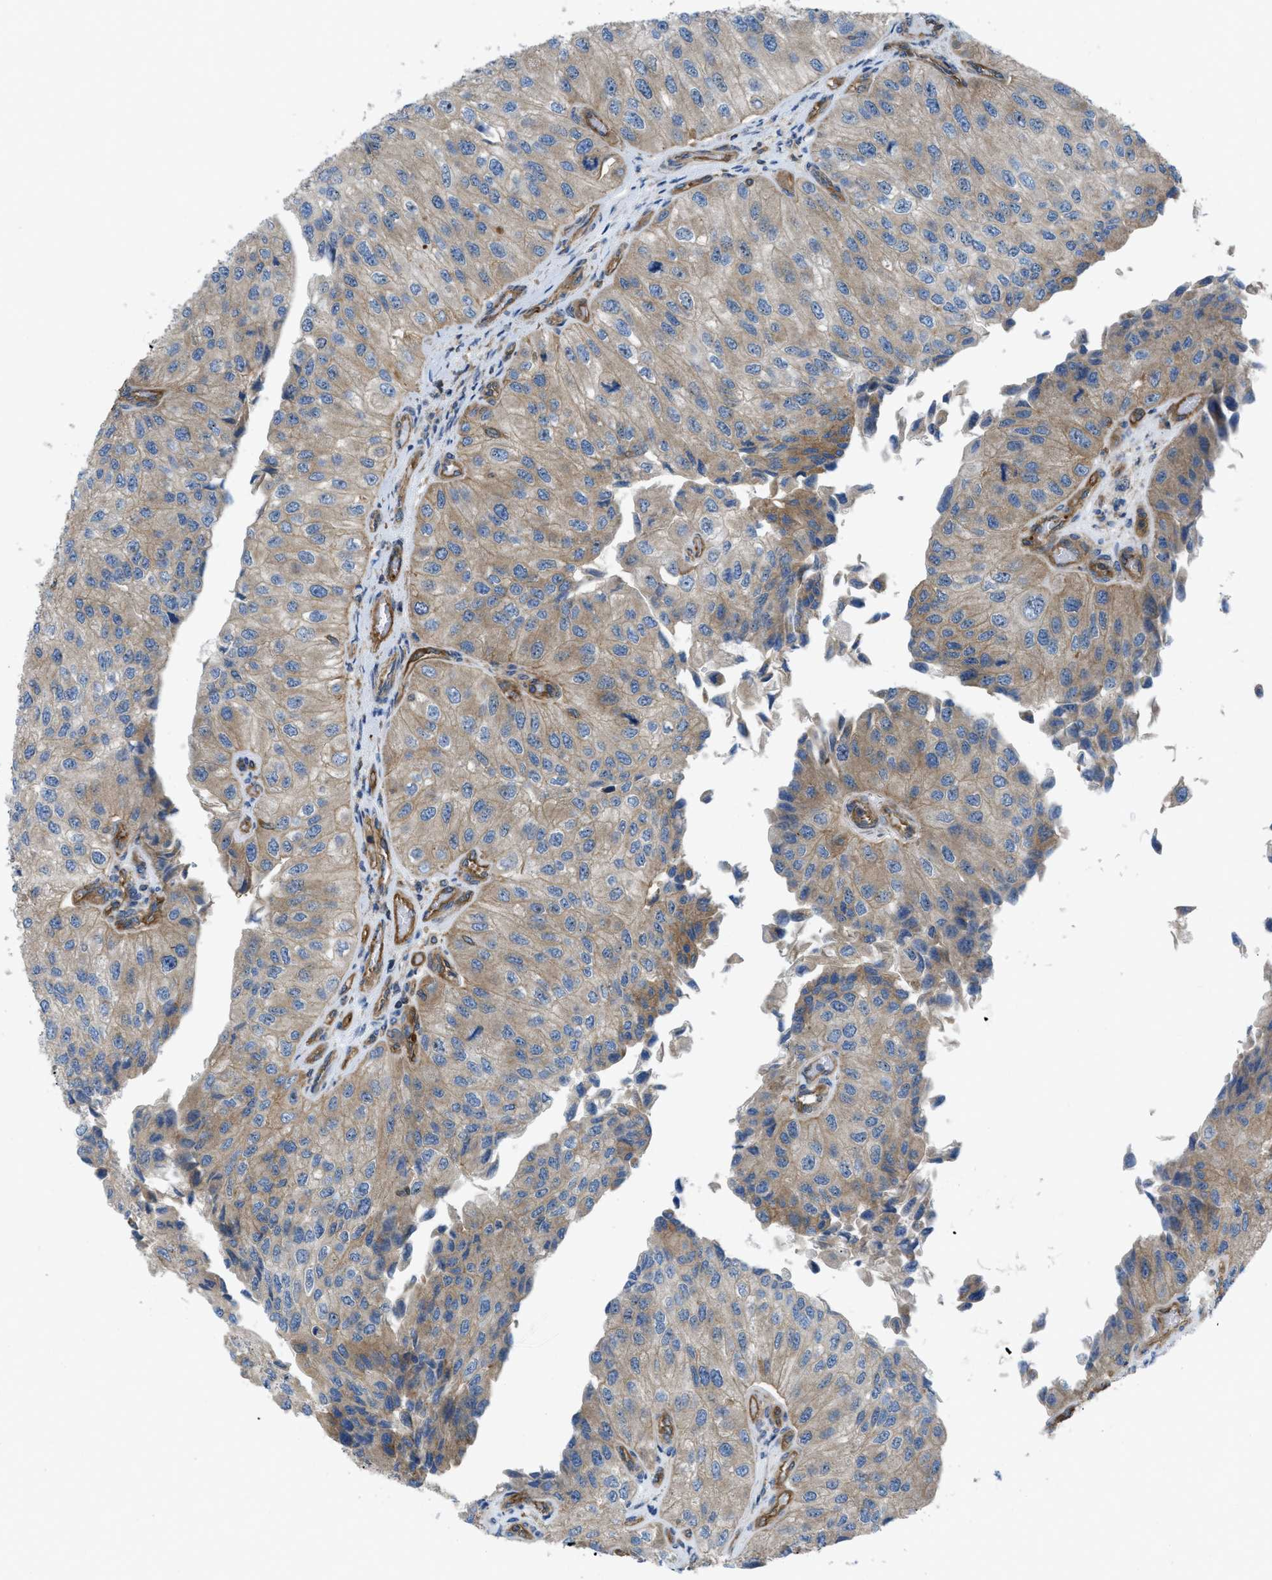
{"staining": {"intensity": "weak", "quantity": ">75%", "location": "cytoplasmic/membranous"}, "tissue": "urothelial cancer", "cell_type": "Tumor cells", "image_type": "cancer", "snomed": [{"axis": "morphology", "description": "Urothelial carcinoma, High grade"}, {"axis": "topography", "description": "Kidney"}, {"axis": "topography", "description": "Urinary bladder"}], "caption": "High-magnification brightfield microscopy of urothelial carcinoma (high-grade) stained with DAB (brown) and counterstained with hematoxylin (blue). tumor cells exhibit weak cytoplasmic/membranous positivity is present in approximately>75% of cells.", "gene": "ATP2A3", "patient": {"sex": "male", "age": 77}}